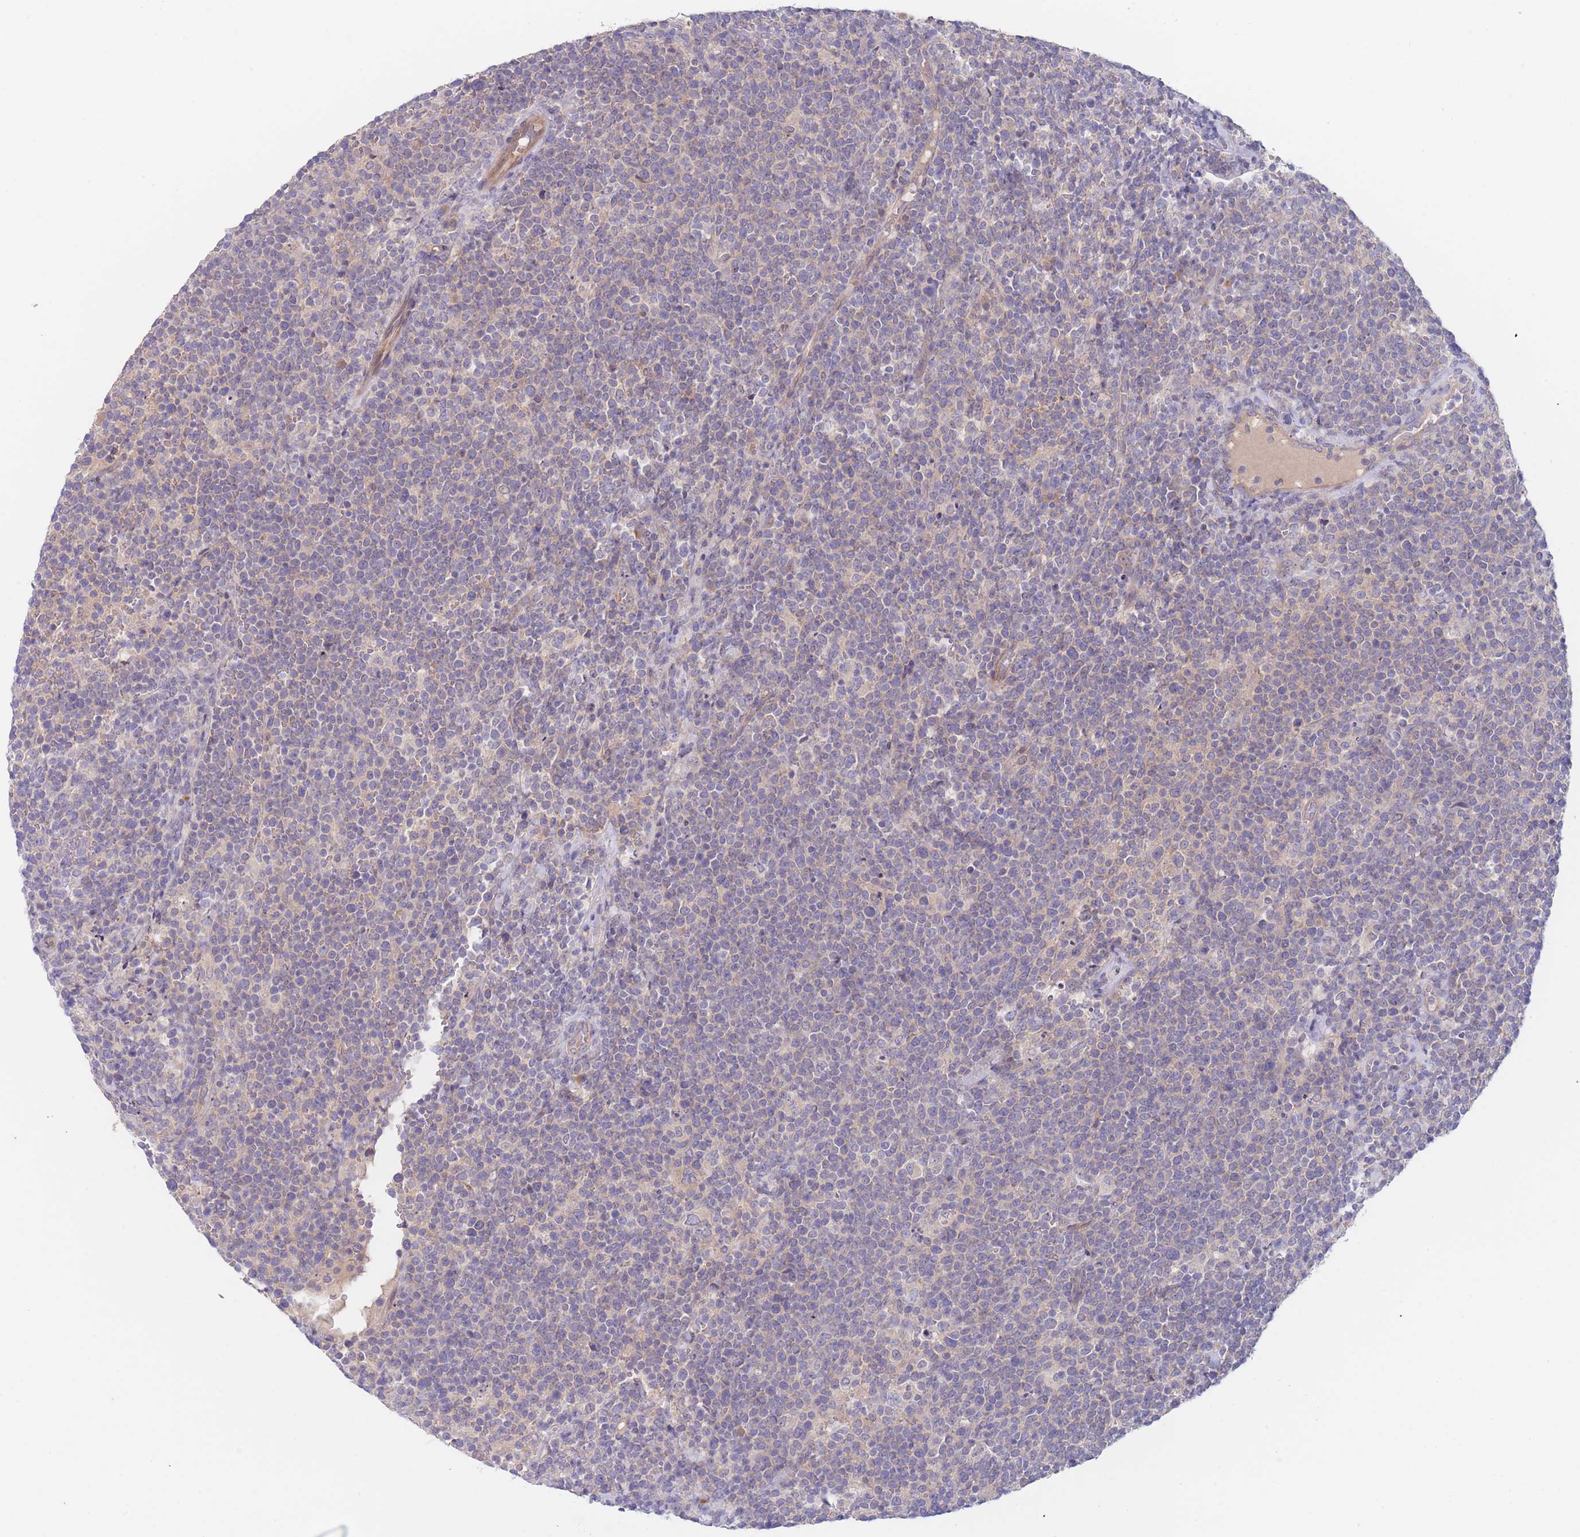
{"staining": {"intensity": "negative", "quantity": "none", "location": "none"}, "tissue": "lymphoma", "cell_type": "Tumor cells", "image_type": "cancer", "snomed": [{"axis": "morphology", "description": "Malignant lymphoma, non-Hodgkin's type, High grade"}, {"axis": "topography", "description": "Lymph node"}], "caption": "Image shows no significant protein staining in tumor cells of malignant lymphoma, non-Hodgkin's type (high-grade). Nuclei are stained in blue.", "gene": "ZNF281", "patient": {"sex": "male", "age": 61}}